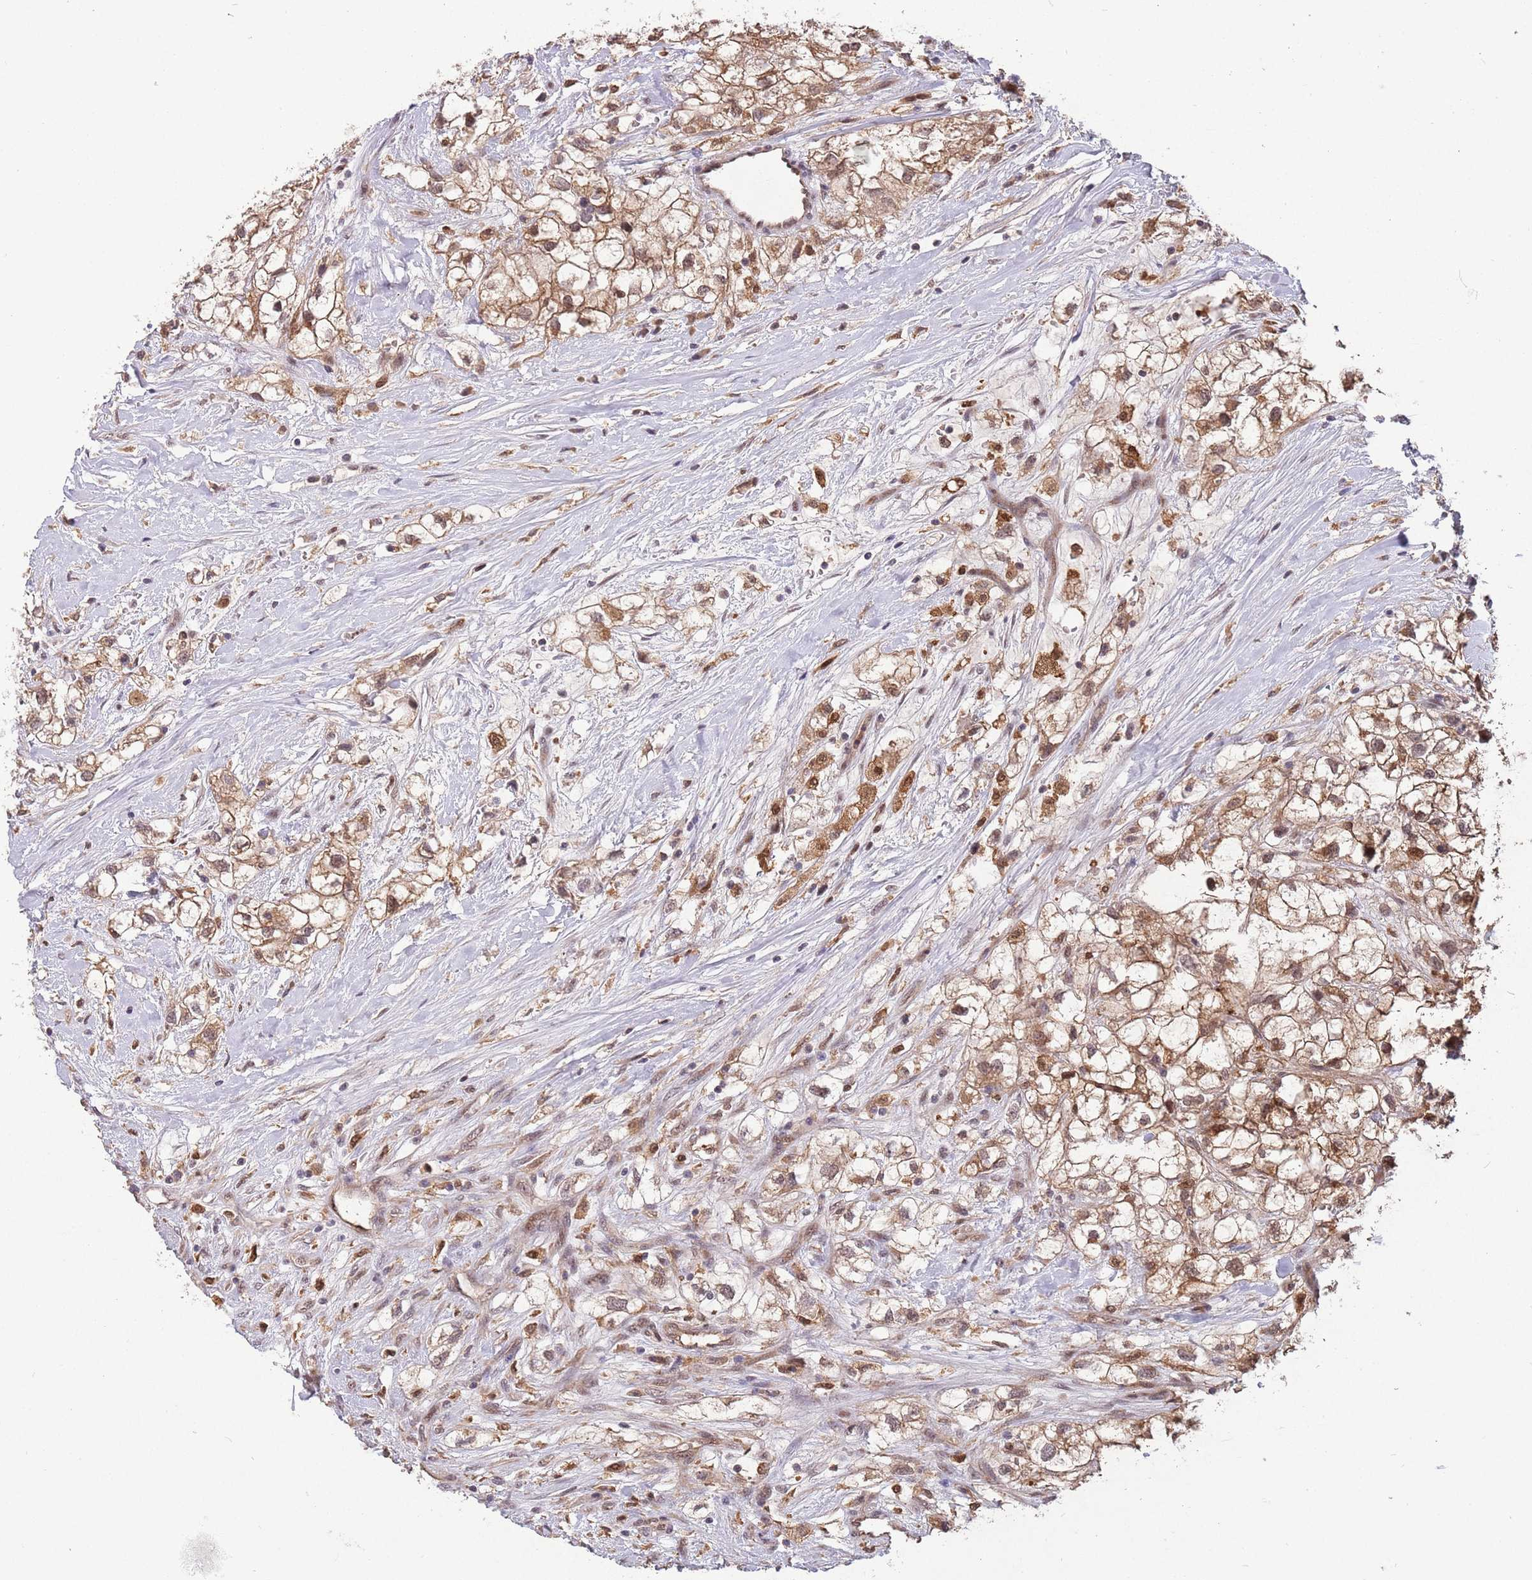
{"staining": {"intensity": "moderate", "quantity": ">75%", "location": "cytoplasmic/membranous,nuclear"}, "tissue": "renal cancer", "cell_type": "Tumor cells", "image_type": "cancer", "snomed": [{"axis": "morphology", "description": "Adenocarcinoma, NOS"}, {"axis": "topography", "description": "Kidney"}], "caption": "Immunohistochemical staining of human renal adenocarcinoma demonstrates moderate cytoplasmic/membranous and nuclear protein staining in about >75% of tumor cells.", "gene": "ZNF639", "patient": {"sex": "male", "age": 59}}